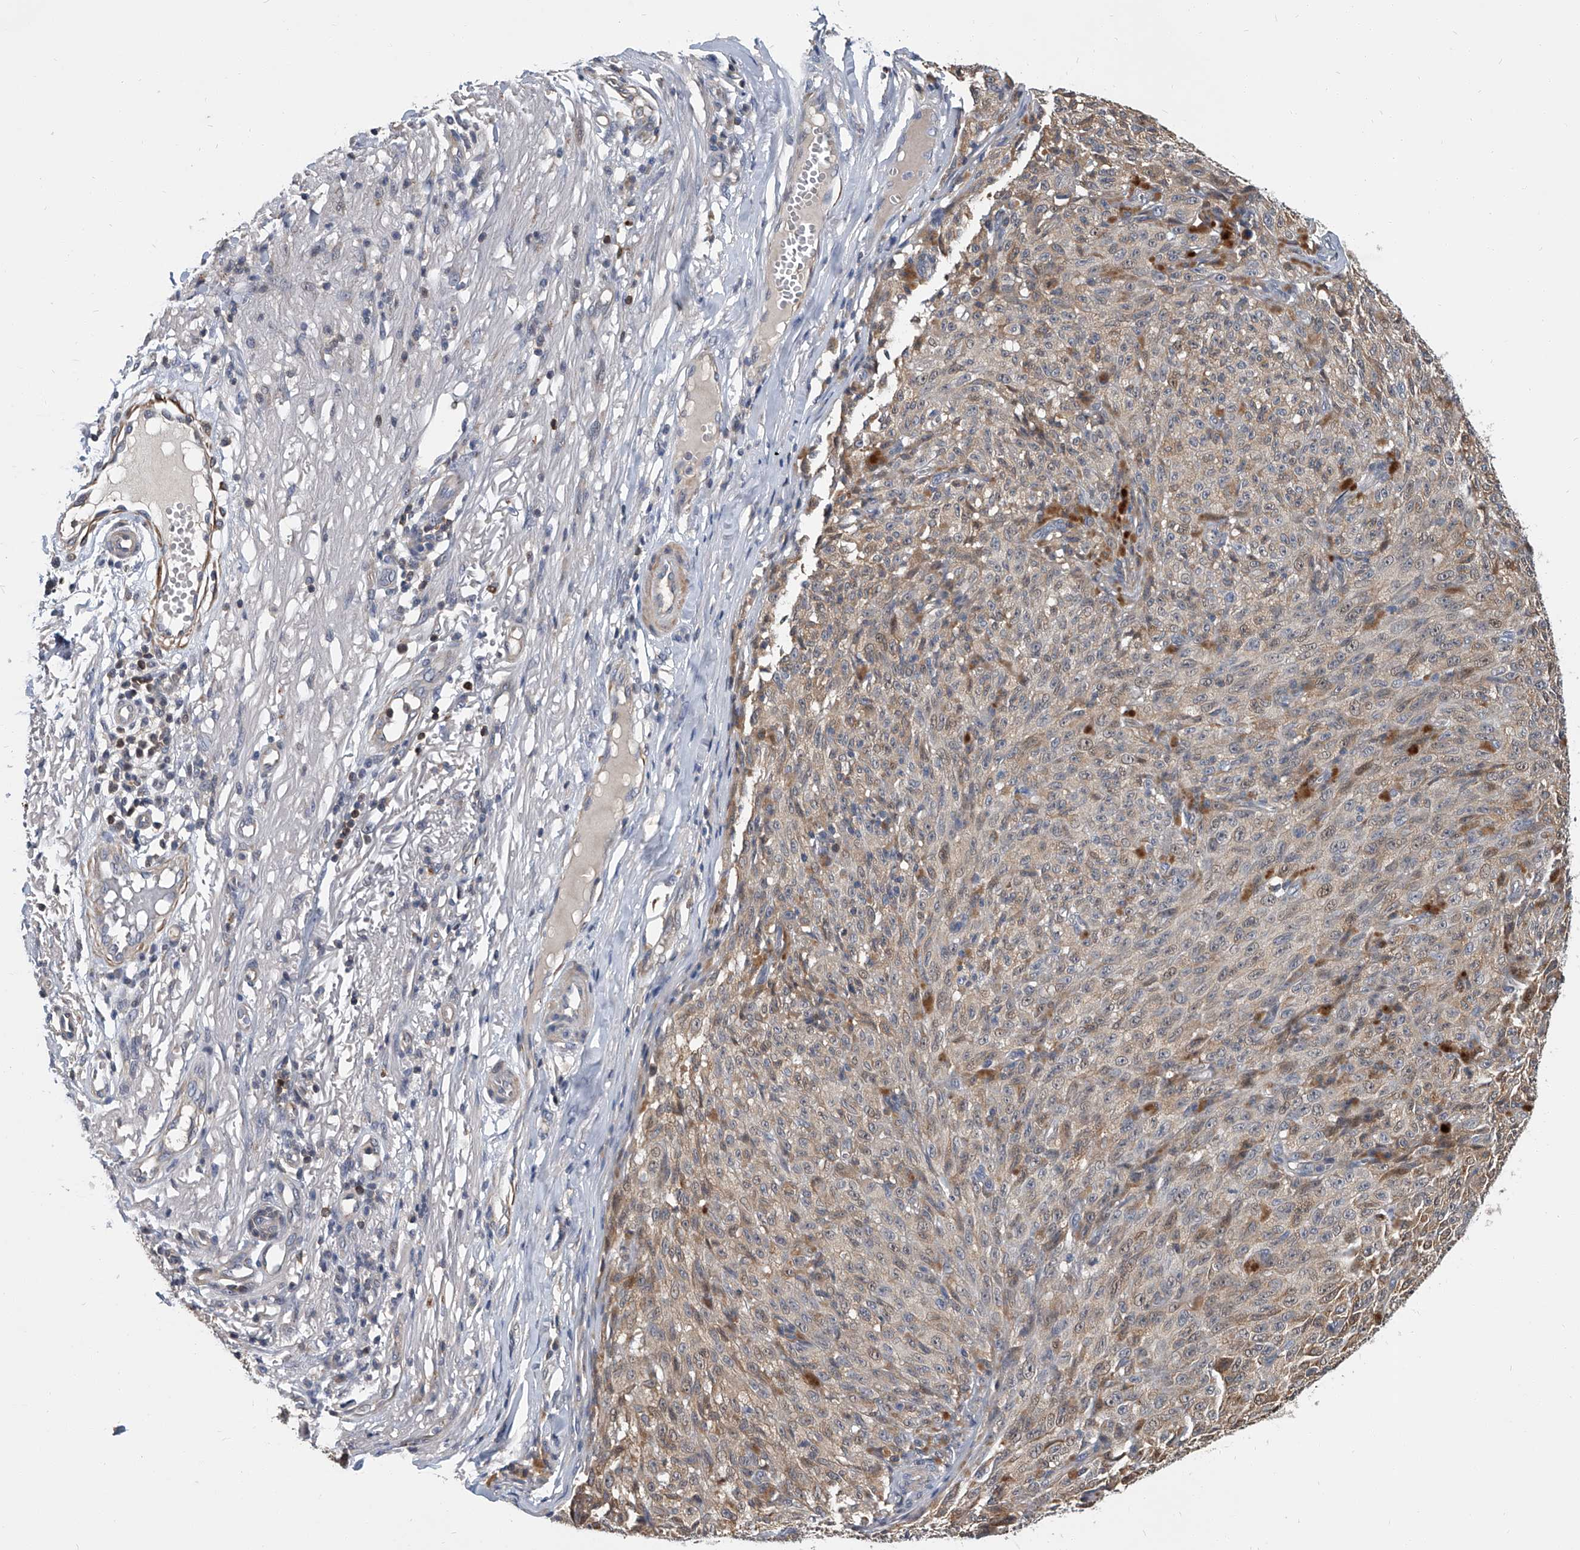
{"staining": {"intensity": "weak", "quantity": "25%-75%", "location": "cytoplasmic/membranous"}, "tissue": "melanoma", "cell_type": "Tumor cells", "image_type": "cancer", "snomed": [{"axis": "morphology", "description": "Malignant melanoma, NOS"}, {"axis": "topography", "description": "Skin"}], "caption": "This histopathology image displays IHC staining of human melanoma, with low weak cytoplasmic/membranous expression in approximately 25%-75% of tumor cells.", "gene": "CD200", "patient": {"sex": "female", "age": 82}}